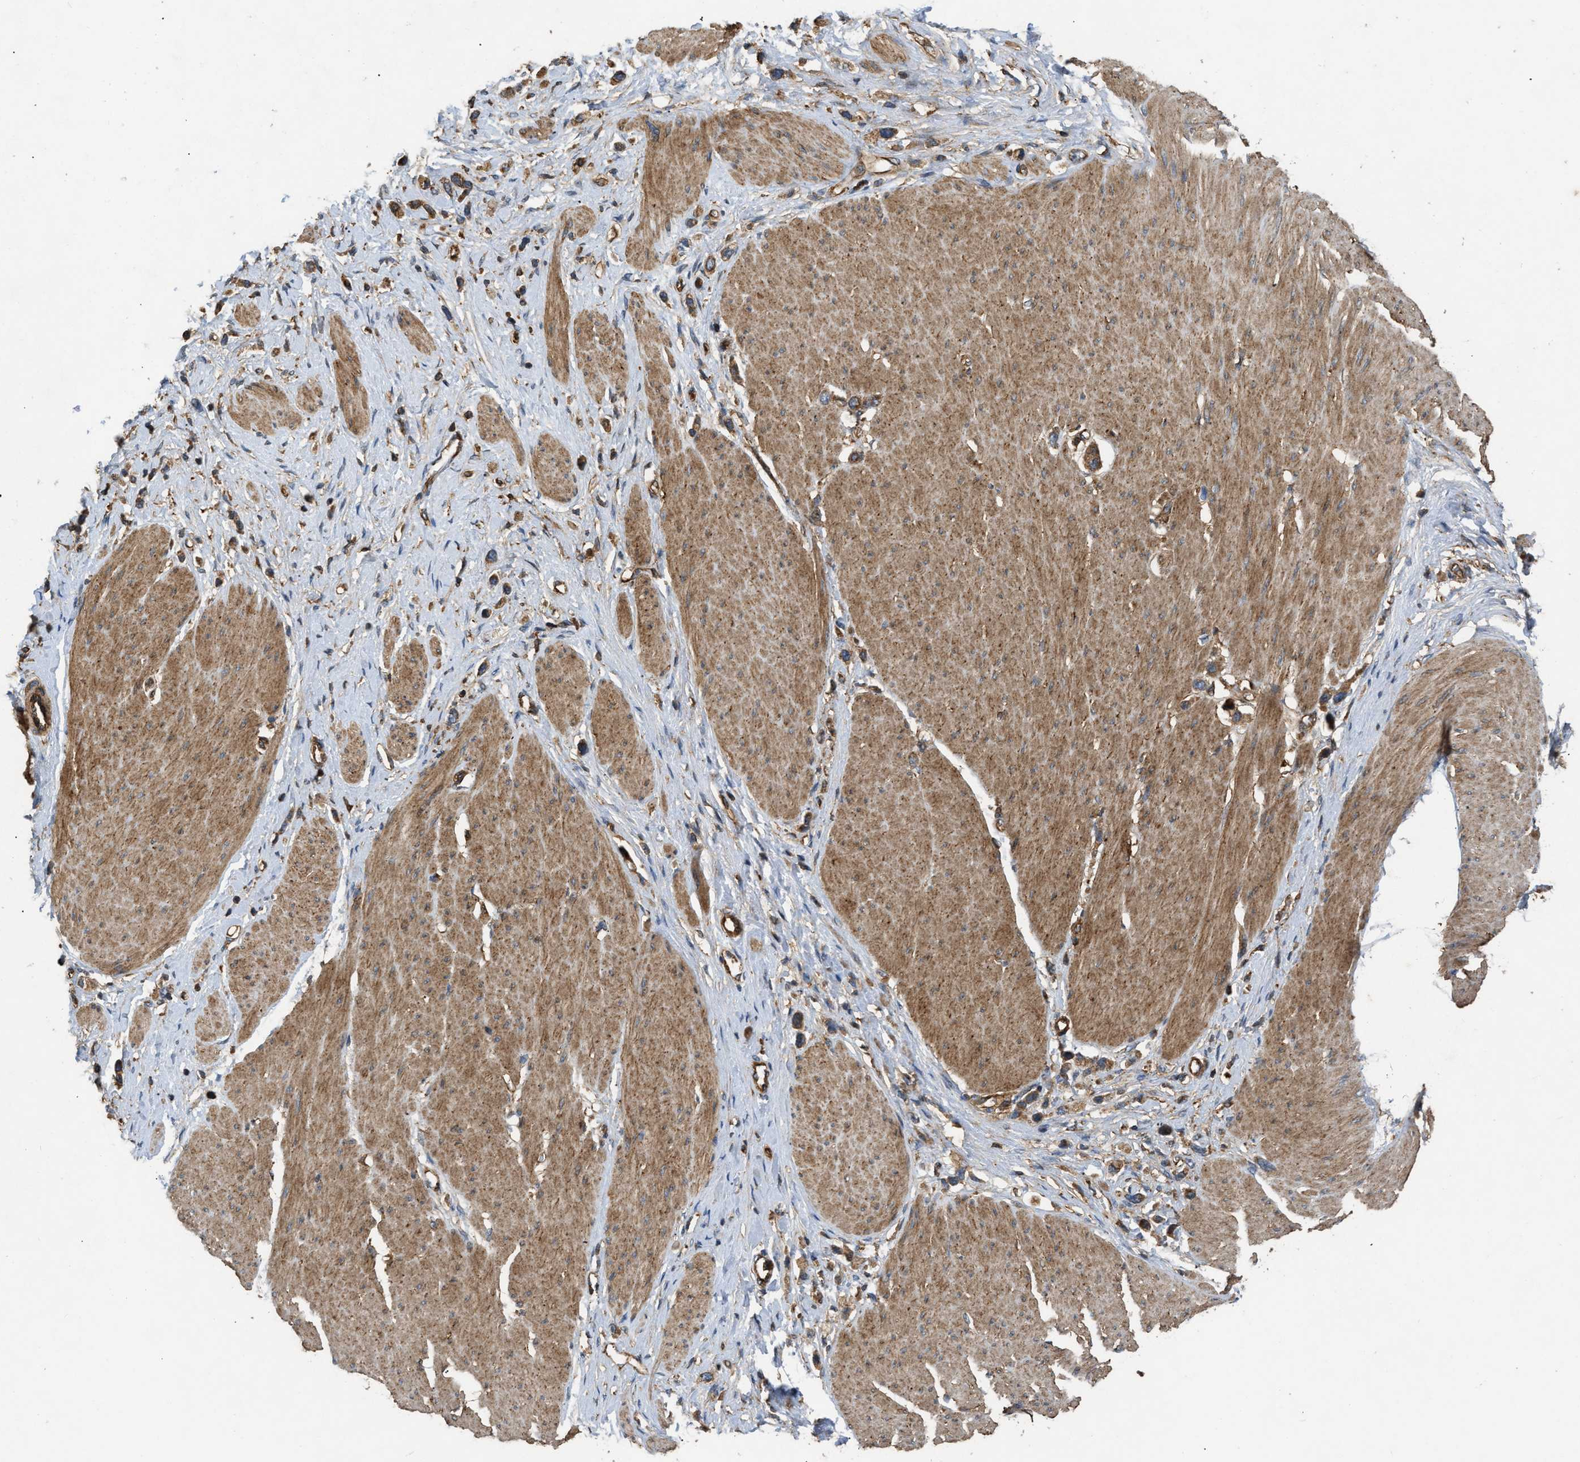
{"staining": {"intensity": "moderate", "quantity": ">75%", "location": "cytoplasmic/membranous"}, "tissue": "stomach cancer", "cell_type": "Tumor cells", "image_type": "cancer", "snomed": [{"axis": "morphology", "description": "Adenocarcinoma, NOS"}, {"axis": "topography", "description": "Stomach"}], "caption": "IHC of stomach adenocarcinoma shows medium levels of moderate cytoplasmic/membranous staining in approximately >75% of tumor cells.", "gene": "GNB4", "patient": {"sex": "female", "age": 65}}